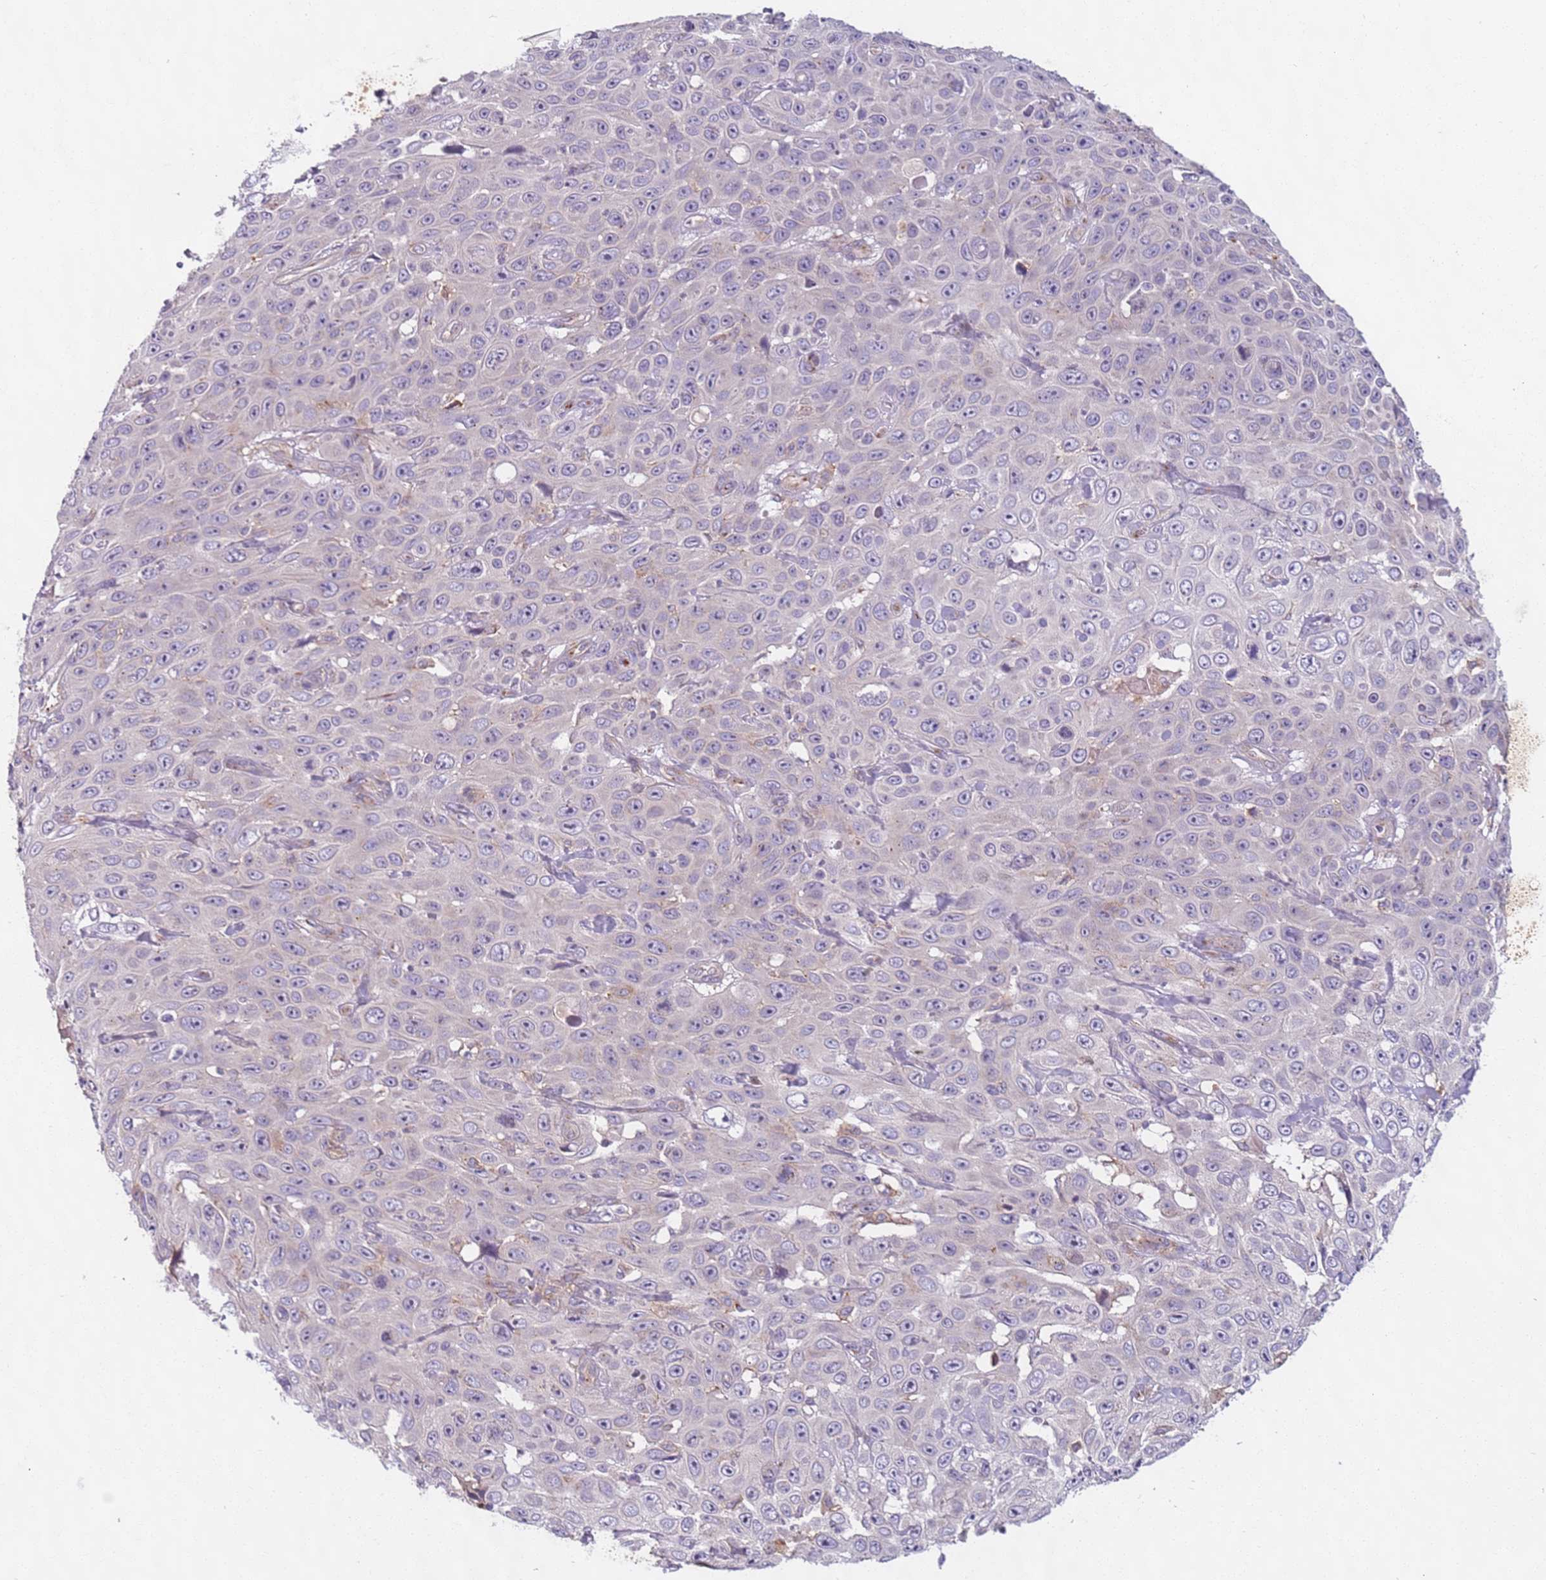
{"staining": {"intensity": "negative", "quantity": "none", "location": "none"}, "tissue": "skin cancer", "cell_type": "Tumor cells", "image_type": "cancer", "snomed": [{"axis": "morphology", "description": "Squamous cell carcinoma, NOS"}, {"axis": "topography", "description": "Skin"}], "caption": "An immunohistochemistry image of skin cancer (squamous cell carcinoma) is shown. There is no staining in tumor cells of skin cancer (squamous cell carcinoma). (DAB IHC visualized using brightfield microscopy, high magnification).", "gene": "AKTIP", "patient": {"sex": "male", "age": 82}}